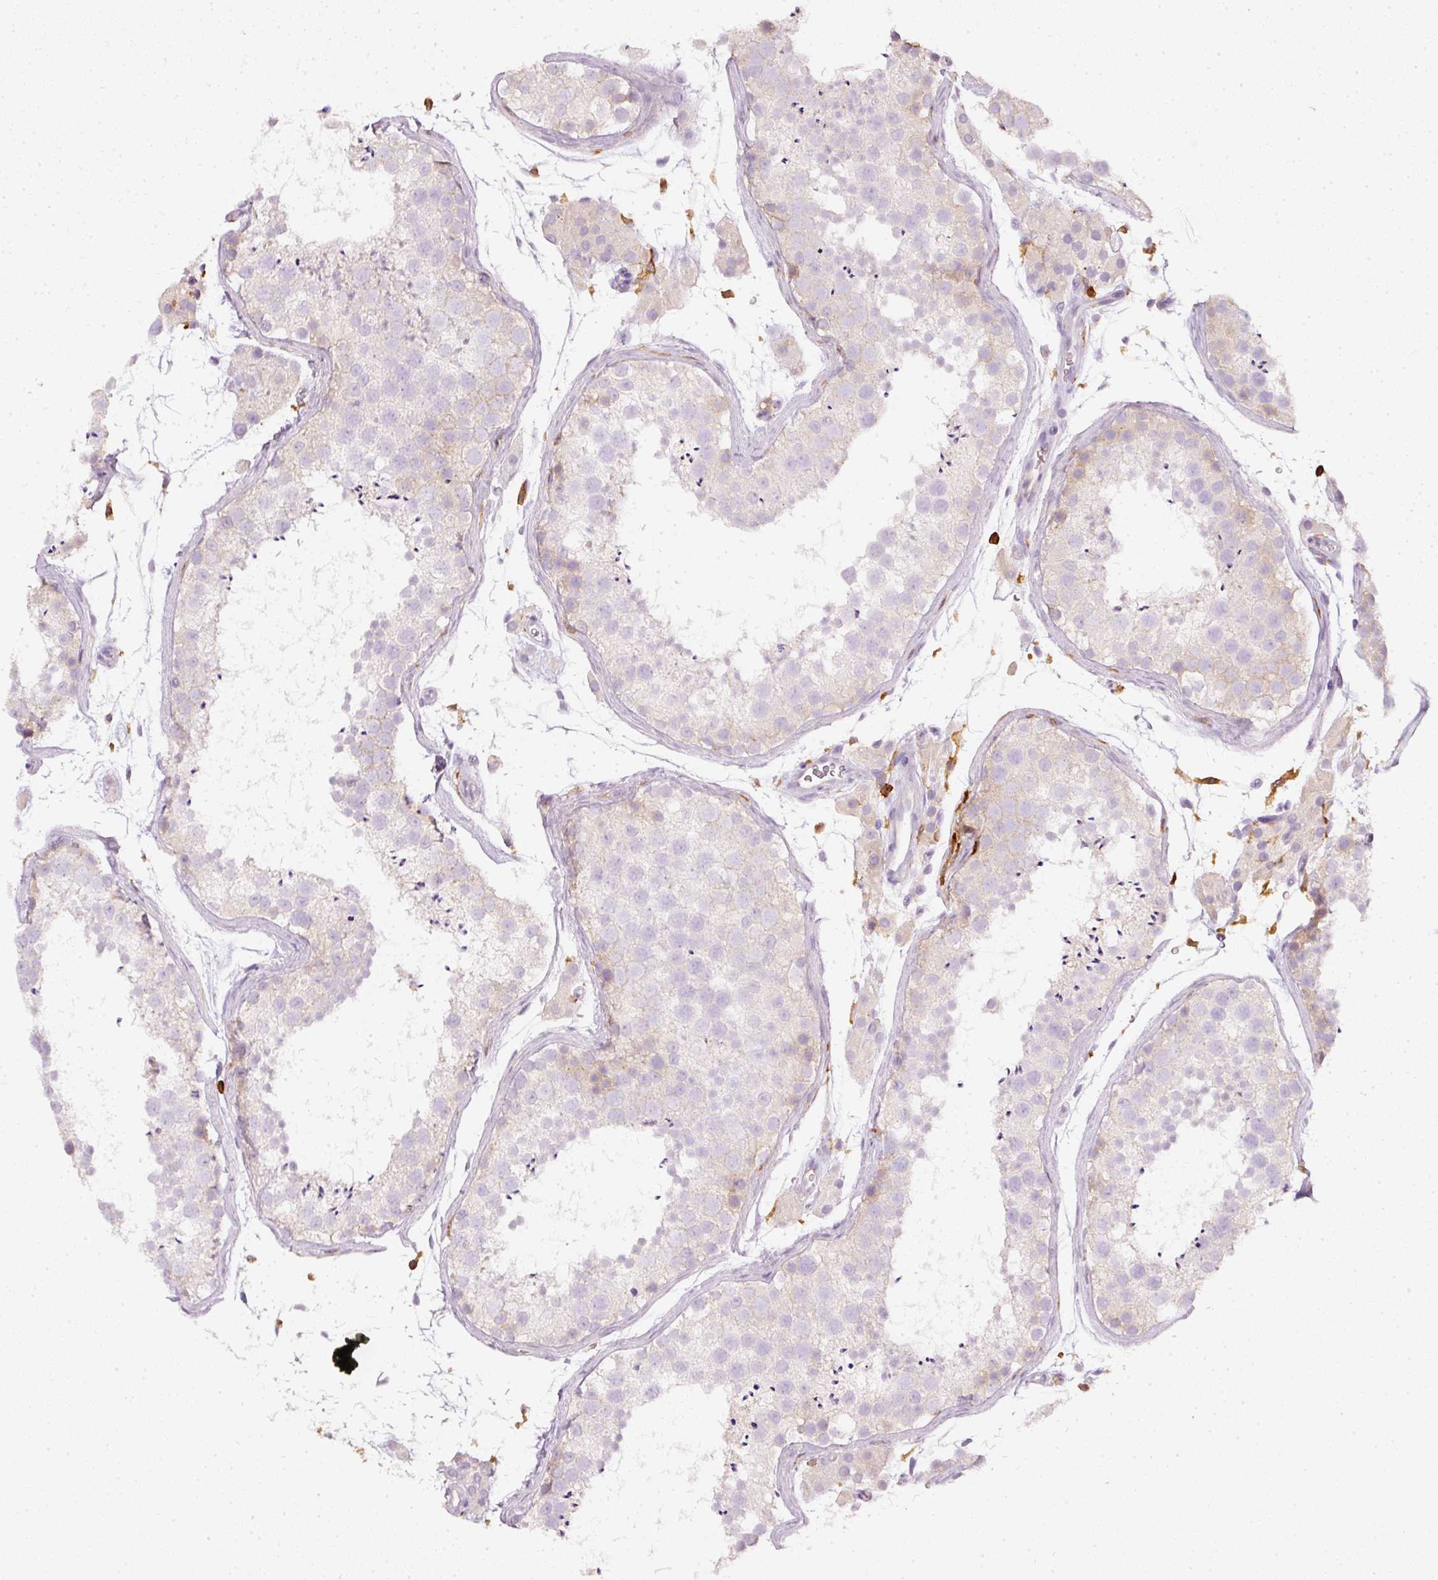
{"staining": {"intensity": "negative", "quantity": "none", "location": "none"}, "tissue": "testis", "cell_type": "Cells in seminiferous ducts", "image_type": "normal", "snomed": [{"axis": "morphology", "description": "Normal tissue, NOS"}, {"axis": "topography", "description": "Testis"}], "caption": "IHC of benign human testis shows no staining in cells in seminiferous ducts.", "gene": "EVL", "patient": {"sex": "male", "age": 41}}